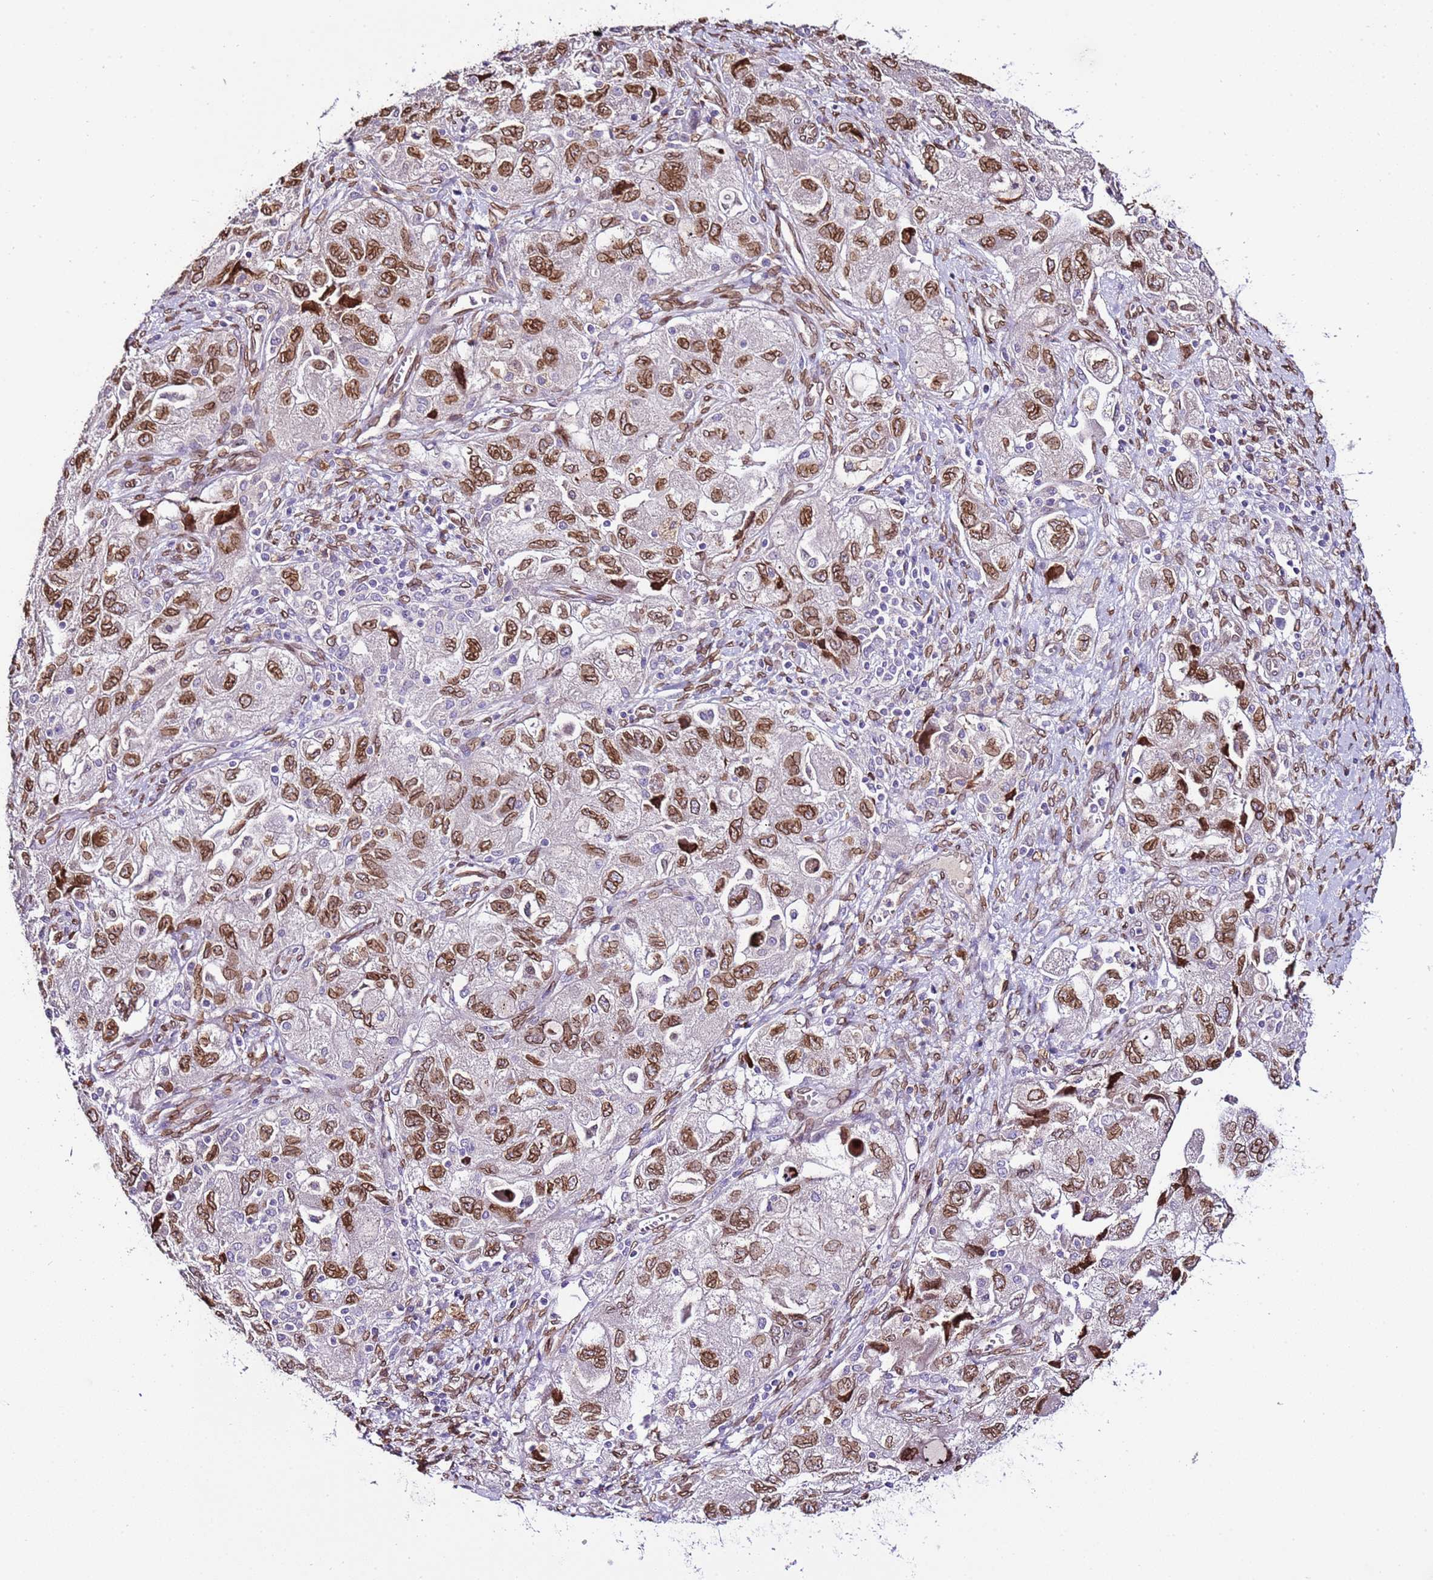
{"staining": {"intensity": "moderate", "quantity": ">75%", "location": "cytoplasmic/membranous,nuclear"}, "tissue": "ovarian cancer", "cell_type": "Tumor cells", "image_type": "cancer", "snomed": [{"axis": "morphology", "description": "Carcinoma, NOS"}, {"axis": "morphology", "description": "Cystadenocarcinoma, serous, NOS"}, {"axis": "topography", "description": "Ovary"}], "caption": "This image exhibits immunohistochemistry (IHC) staining of human ovarian cancer, with medium moderate cytoplasmic/membranous and nuclear staining in about >75% of tumor cells.", "gene": "TMEM47", "patient": {"sex": "female", "age": 69}}